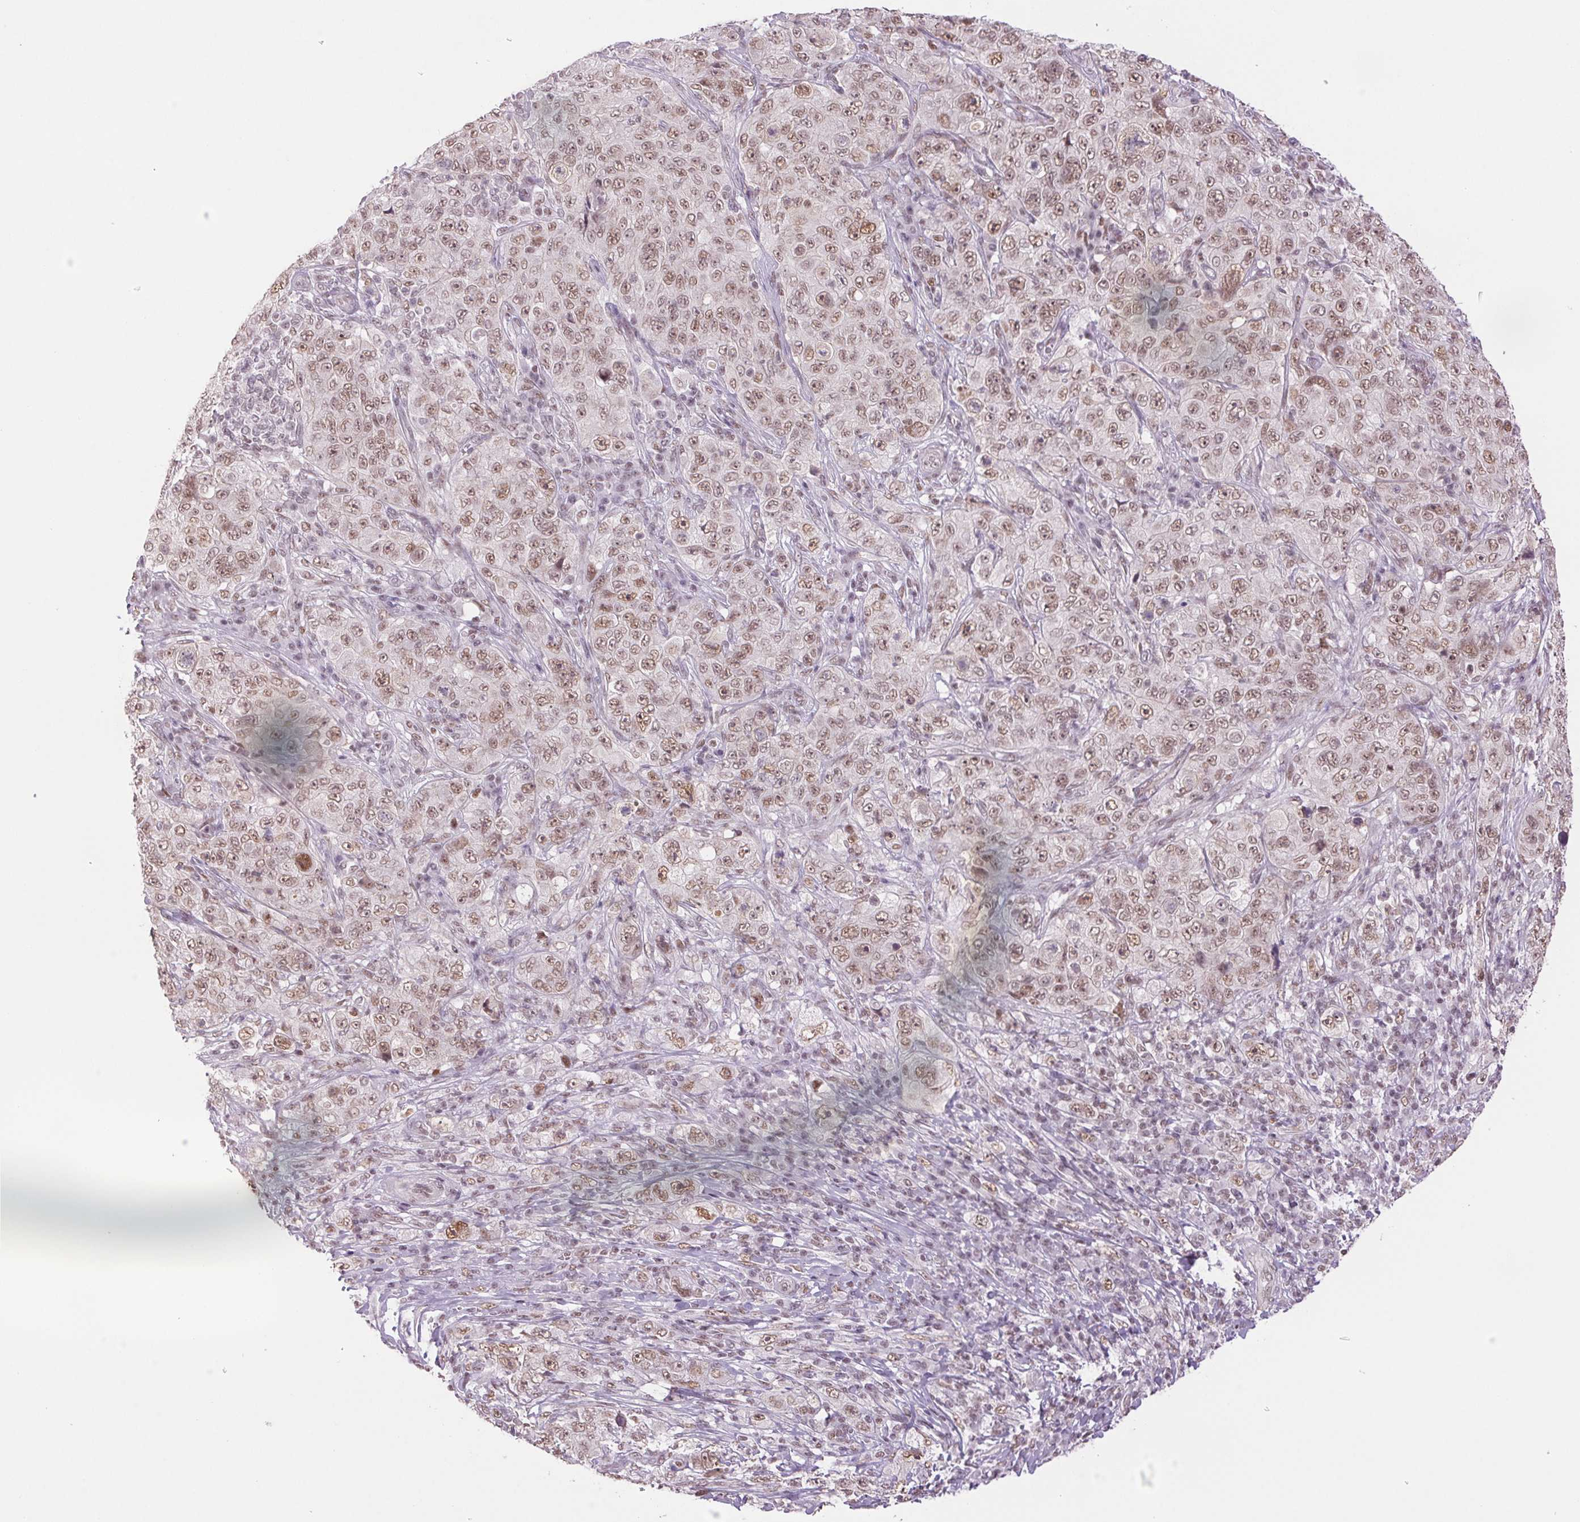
{"staining": {"intensity": "moderate", "quantity": ">75%", "location": "nuclear"}, "tissue": "pancreatic cancer", "cell_type": "Tumor cells", "image_type": "cancer", "snomed": [{"axis": "morphology", "description": "Adenocarcinoma, NOS"}, {"axis": "topography", "description": "Pancreas"}], "caption": "The immunohistochemical stain highlights moderate nuclear expression in tumor cells of pancreatic cancer tissue.", "gene": "RPRD1B", "patient": {"sex": "male", "age": 68}}